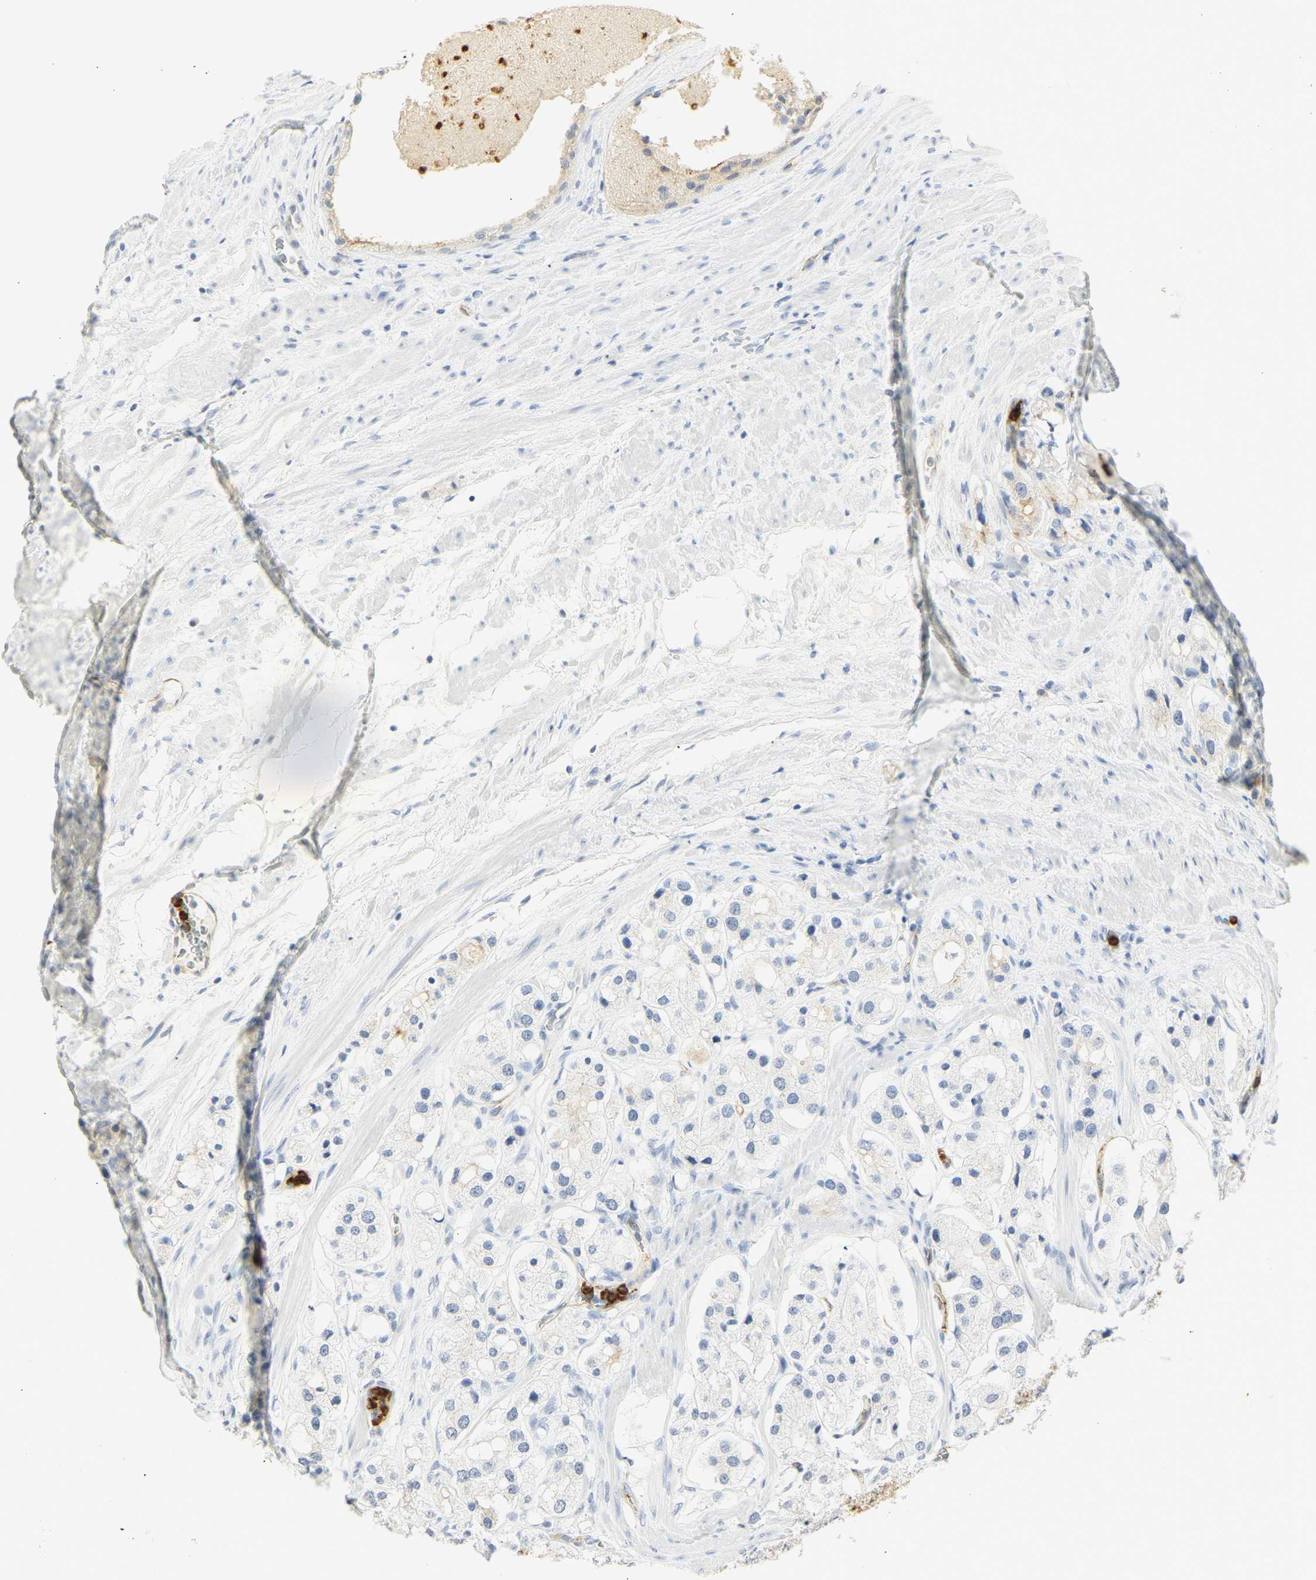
{"staining": {"intensity": "moderate", "quantity": "<25%", "location": "cytoplasmic/membranous"}, "tissue": "prostate cancer", "cell_type": "Tumor cells", "image_type": "cancer", "snomed": [{"axis": "morphology", "description": "Adenocarcinoma, High grade"}, {"axis": "topography", "description": "Prostate"}], "caption": "Prostate cancer (high-grade adenocarcinoma) was stained to show a protein in brown. There is low levels of moderate cytoplasmic/membranous staining in about <25% of tumor cells. (IHC, brightfield microscopy, high magnification).", "gene": "CEACAM5", "patient": {"sex": "male", "age": 65}}